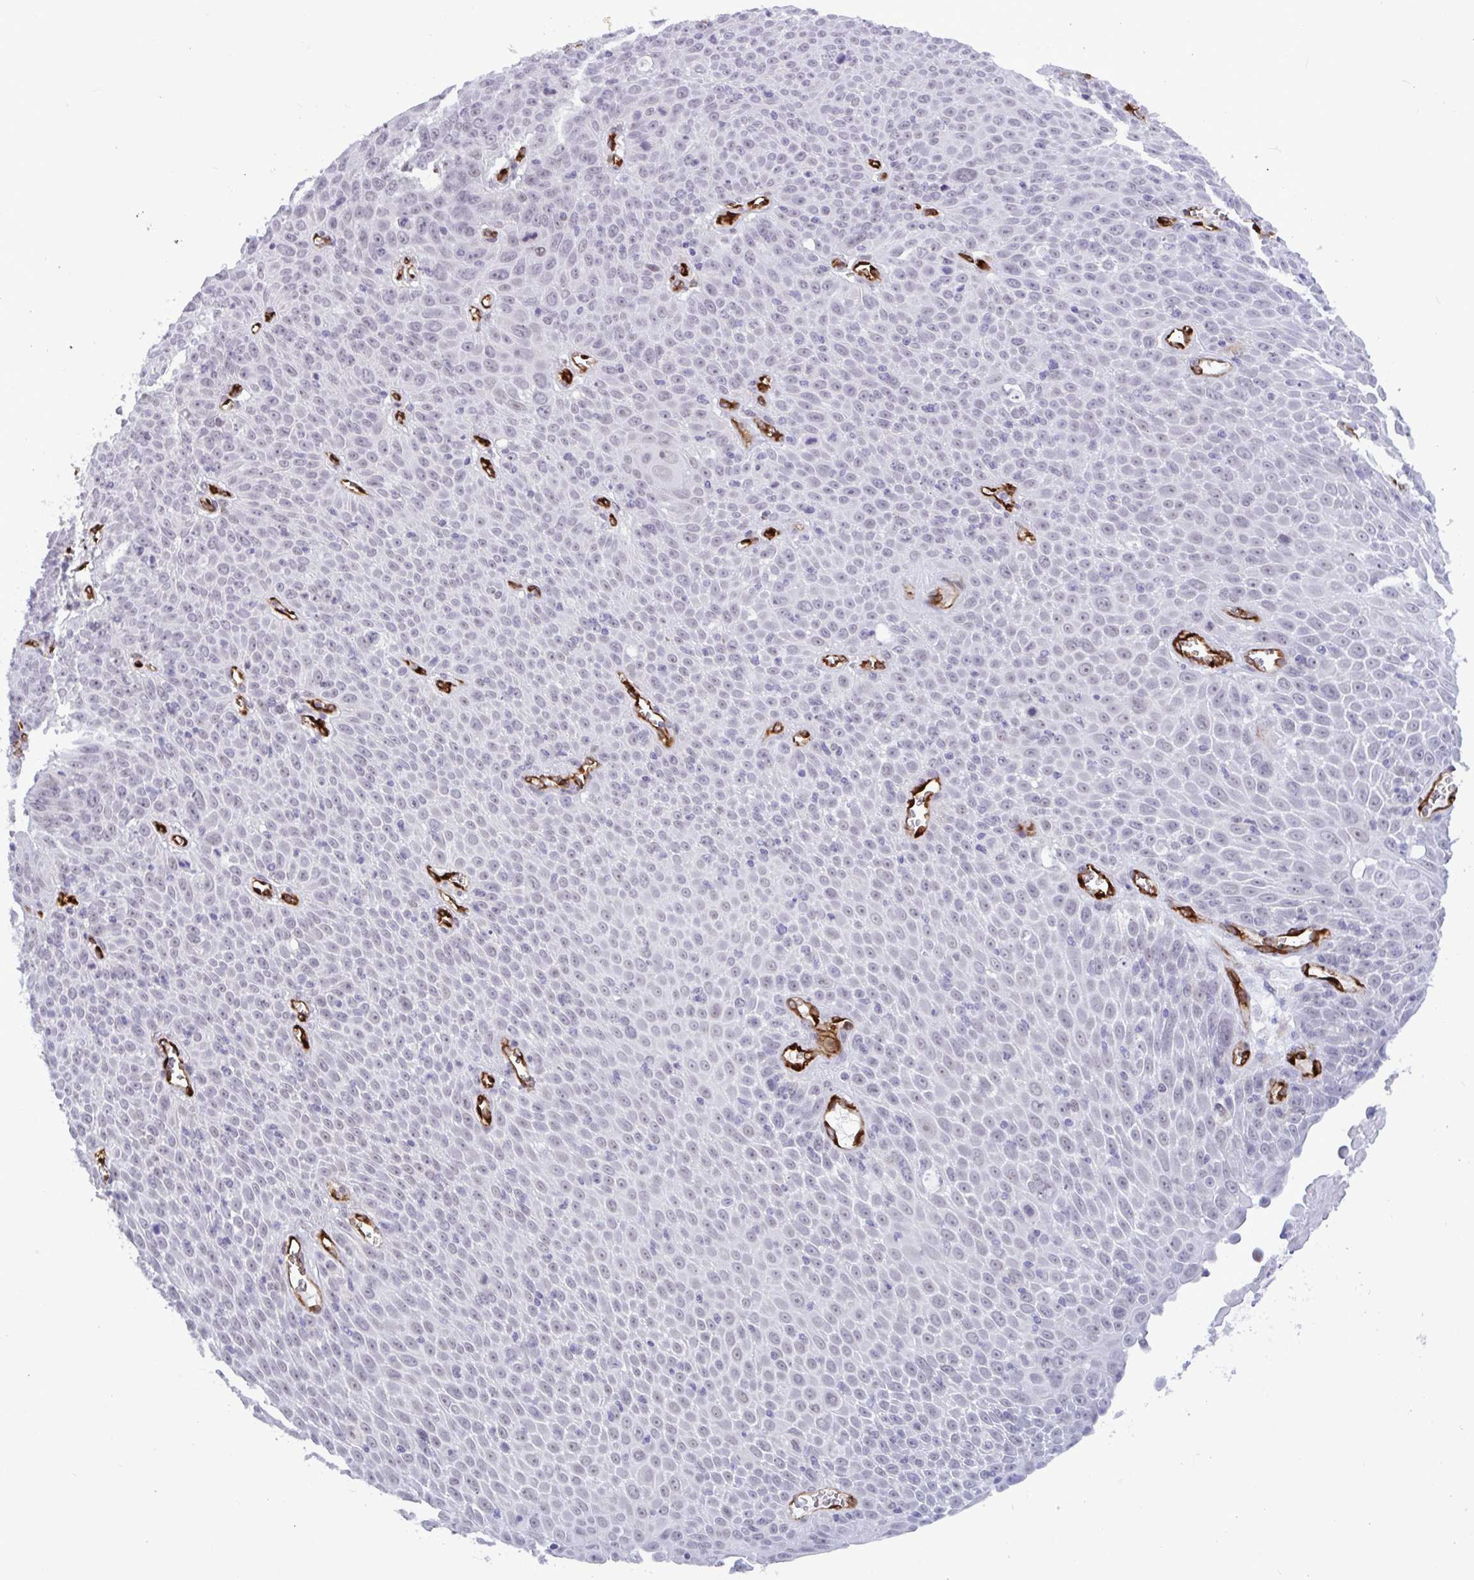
{"staining": {"intensity": "negative", "quantity": "none", "location": "none"}, "tissue": "lung cancer", "cell_type": "Tumor cells", "image_type": "cancer", "snomed": [{"axis": "morphology", "description": "Squamous cell carcinoma, NOS"}, {"axis": "morphology", "description": "Squamous cell carcinoma, metastatic, NOS"}, {"axis": "topography", "description": "Lymph node"}, {"axis": "topography", "description": "Lung"}], "caption": "There is no significant positivity in tumor cells of lung squamous cell carcinoma.", "gene": "EML1", "patient": {"sex": "female", "age": 62}}